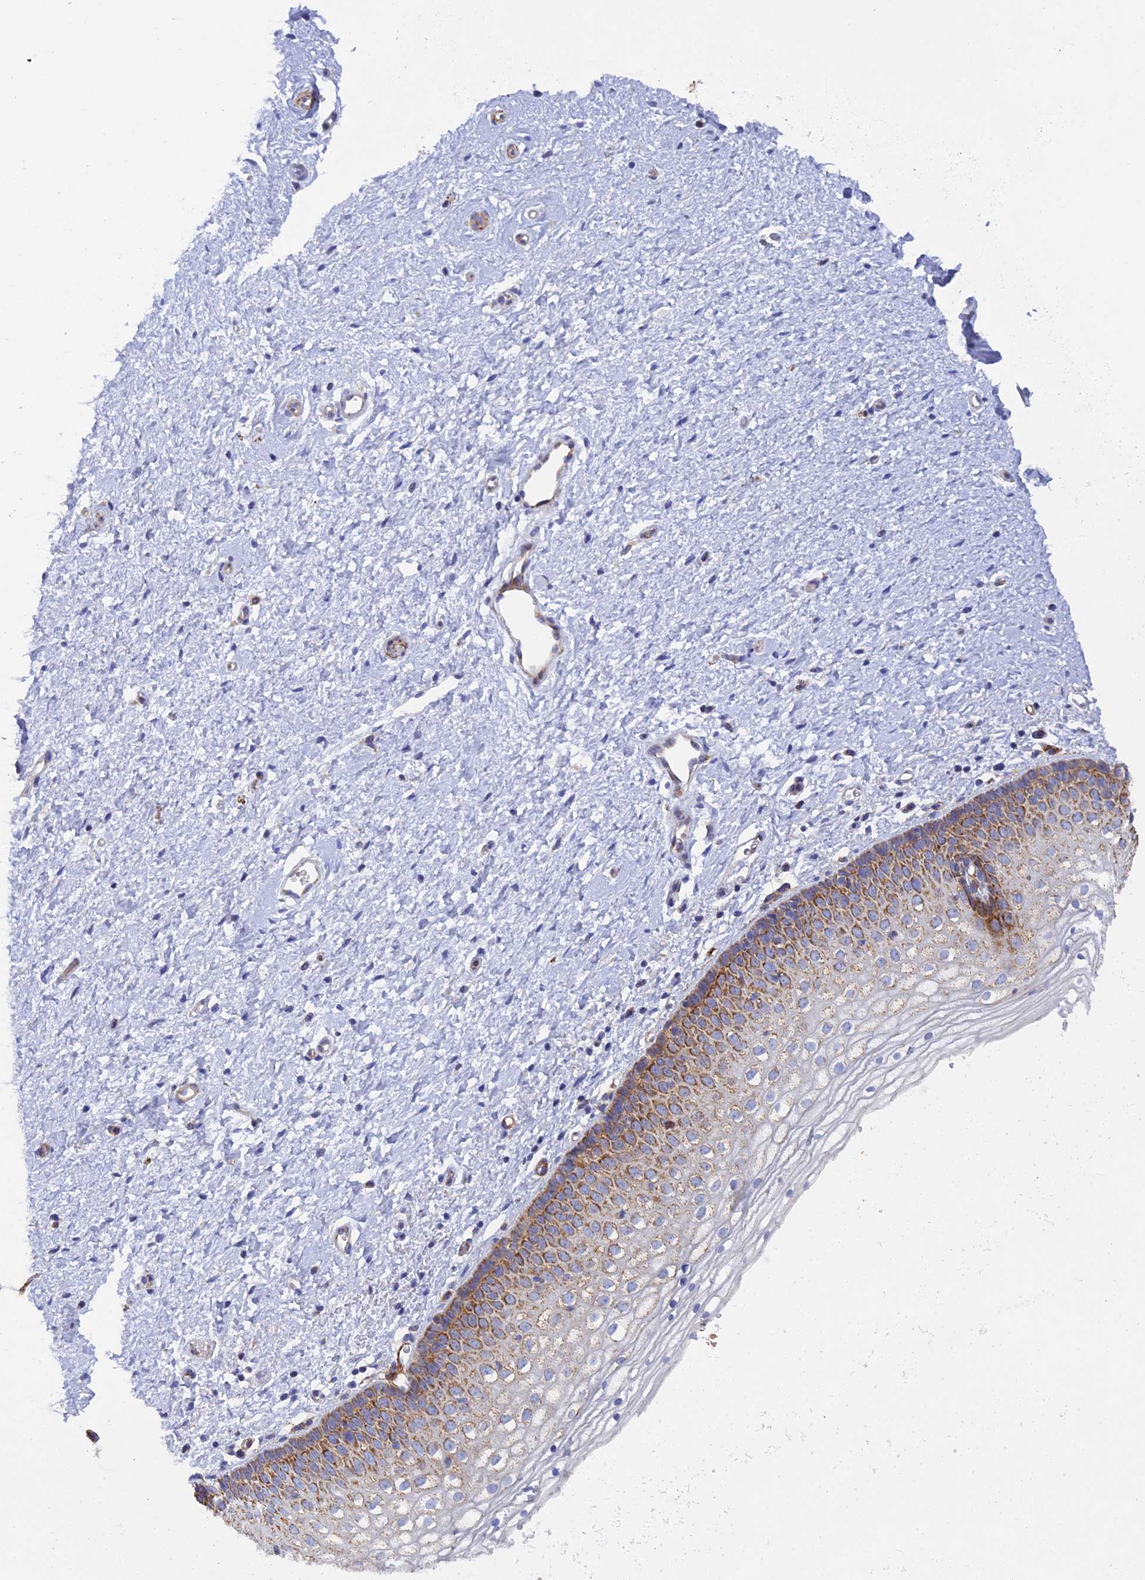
{"staining": {"intensity": "moderate", "quantity": ">75%", "location": "cytoplasmic/membranous"}, "tissue": "vagina", "cell_type": "Squamous epithelial cells", "image_type": "normal", "snomed": [{"axis": "morphology", "description": "Normal tissue, NOS"}, {"axis": "topography", "description": "Vagina"}], "caption": "Squamous epithelial cells demonstrate moderate cytoplasmic/membranous staining in about >75% of cells in unremarkable vagina.", "gene": "CSPG4", "patient": {"sex": "female", "age": 60}}